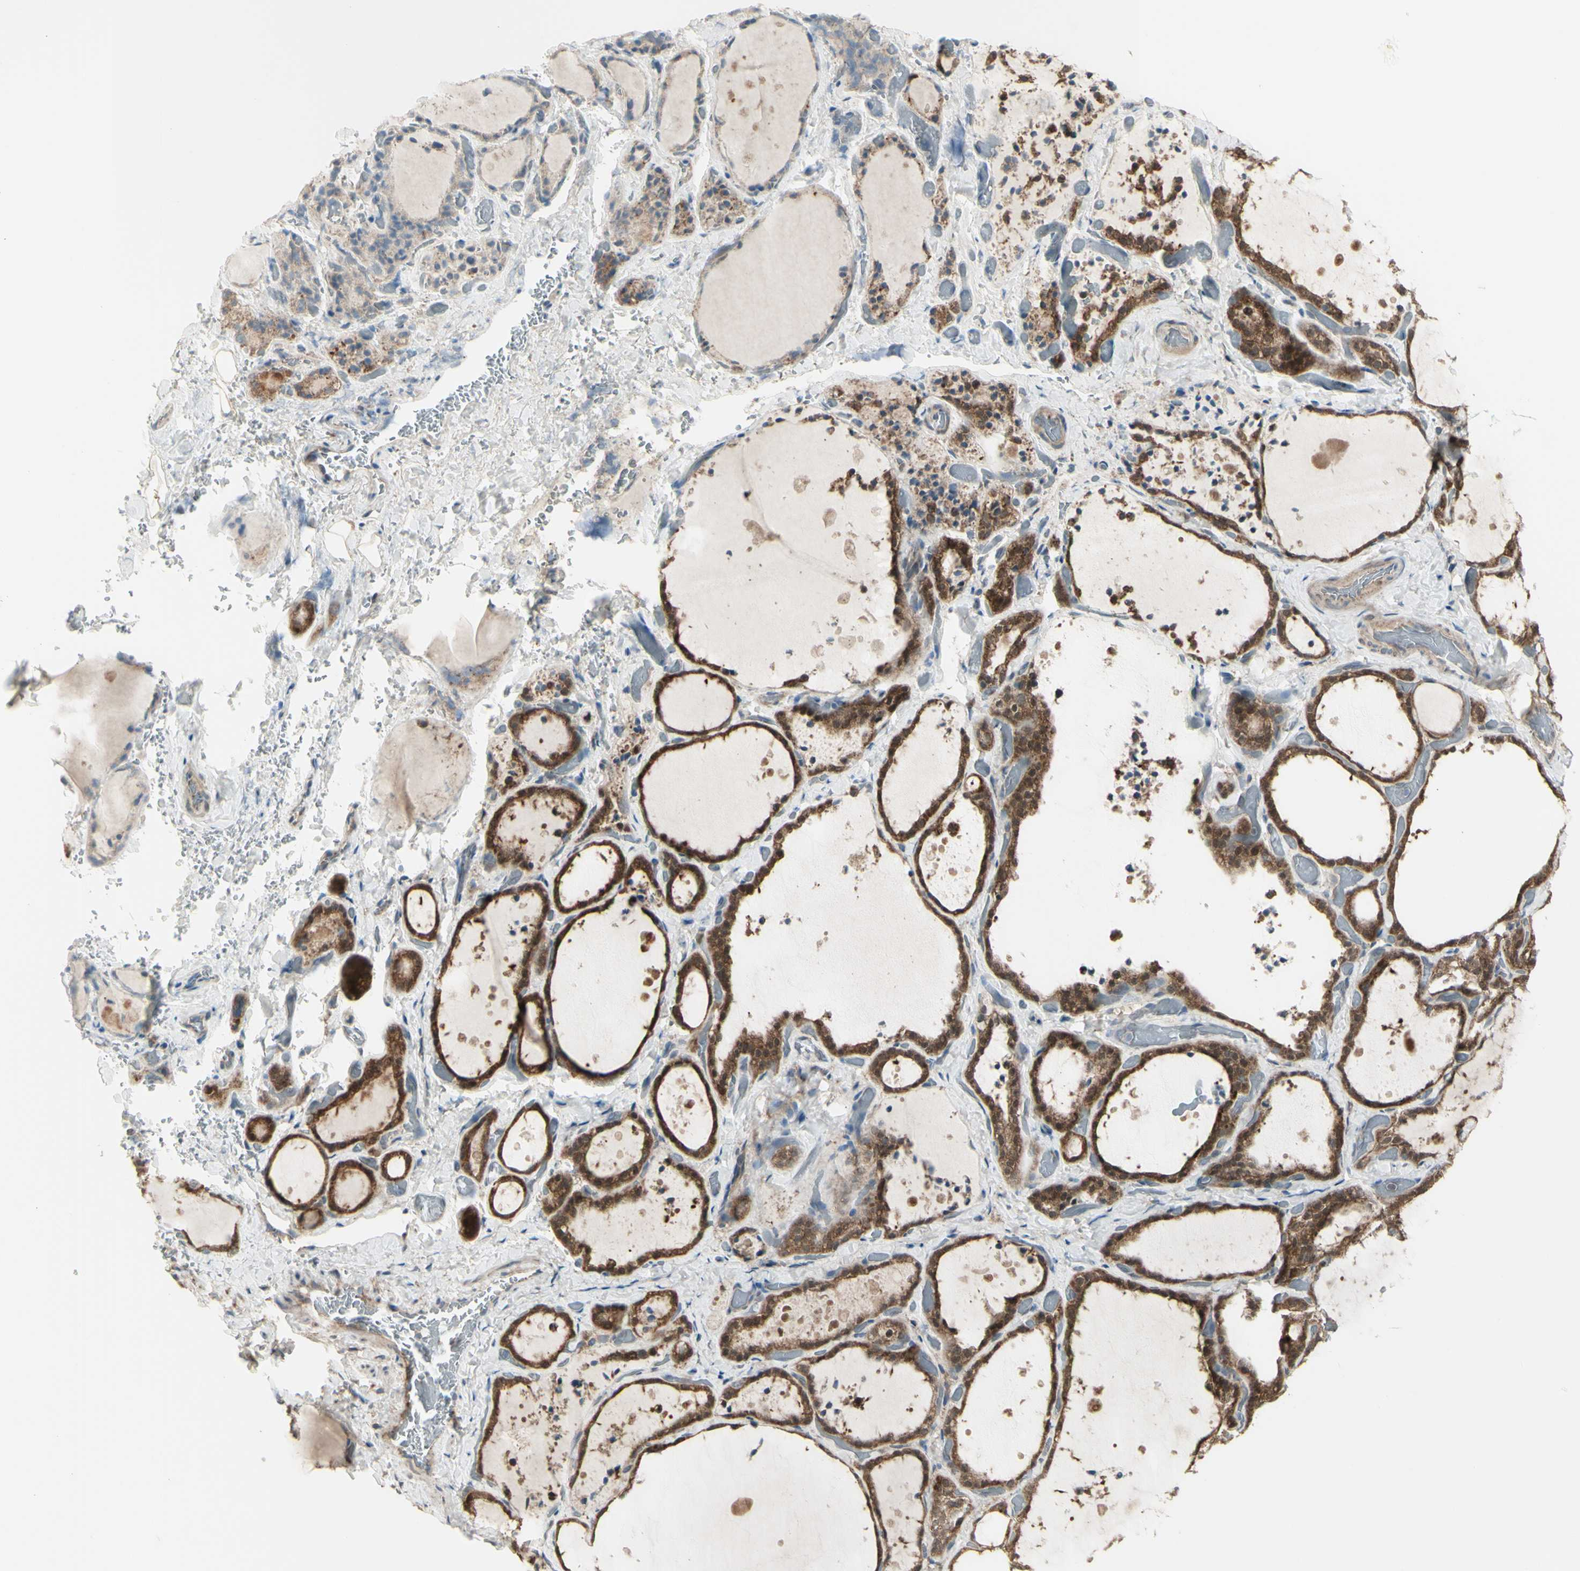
{"staining": {"intensity": "moderate", "quantity": "25%-75%", "location": "cytoplasmic/membranous,nuclear"}, "tissue": "thyroid gland", "cell_type": "Glandular cells", "image_type": "normal", "snomed": [{"axis": "morphology", "description": "Normal tissue, NOS"}, {"axis": "topography", "description": "Thyroid gland"}], "caption": "Immunohistochemical staining of benign thyroid gland reveals 25%-75% levels of moderate cytoplasmic/membranous,nuclear protein expression in about 25%-75% of glandular cells.", "gene": "NAXD", "patient": {"sex": "female", "age": 44}}